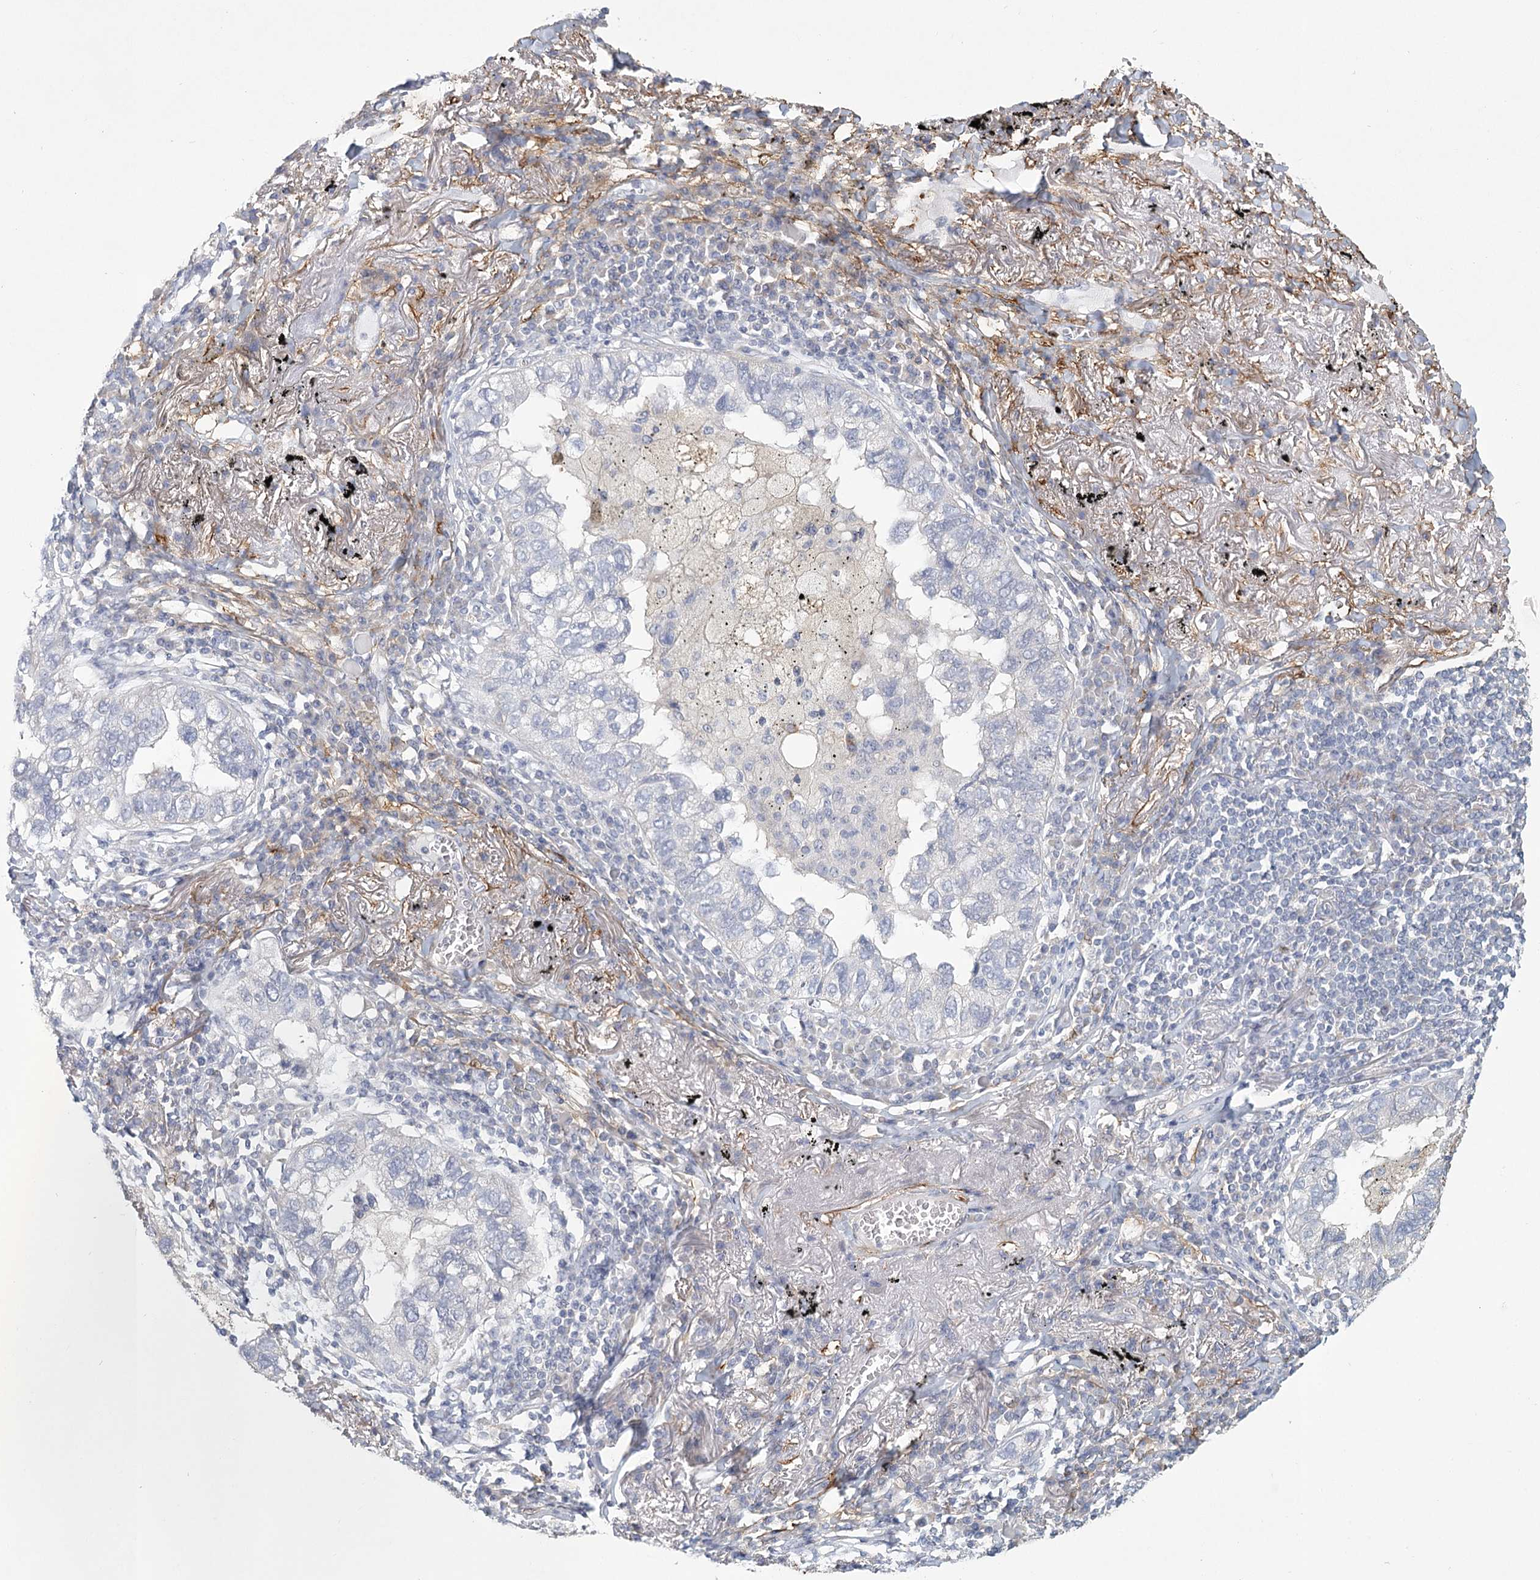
{"staining": {"intensity": "negative", "quantity": "none", "location": "none"}, "tissue": "lung cancer", "cell_type": "Tumor cells", "image_type": "cancer", "snomed": [{"axis": "morphology", "description": "Adenocarcinoma, NOS"}, {"axis": "topography", "description": "Lung"}], "caption": "The immunohistochemistry (IHC) micrograph has no significant staining in tumor cells of lung cancer tissue.", "gene": "CNTLN", "patient": {"sex": "male", "age": 65}}